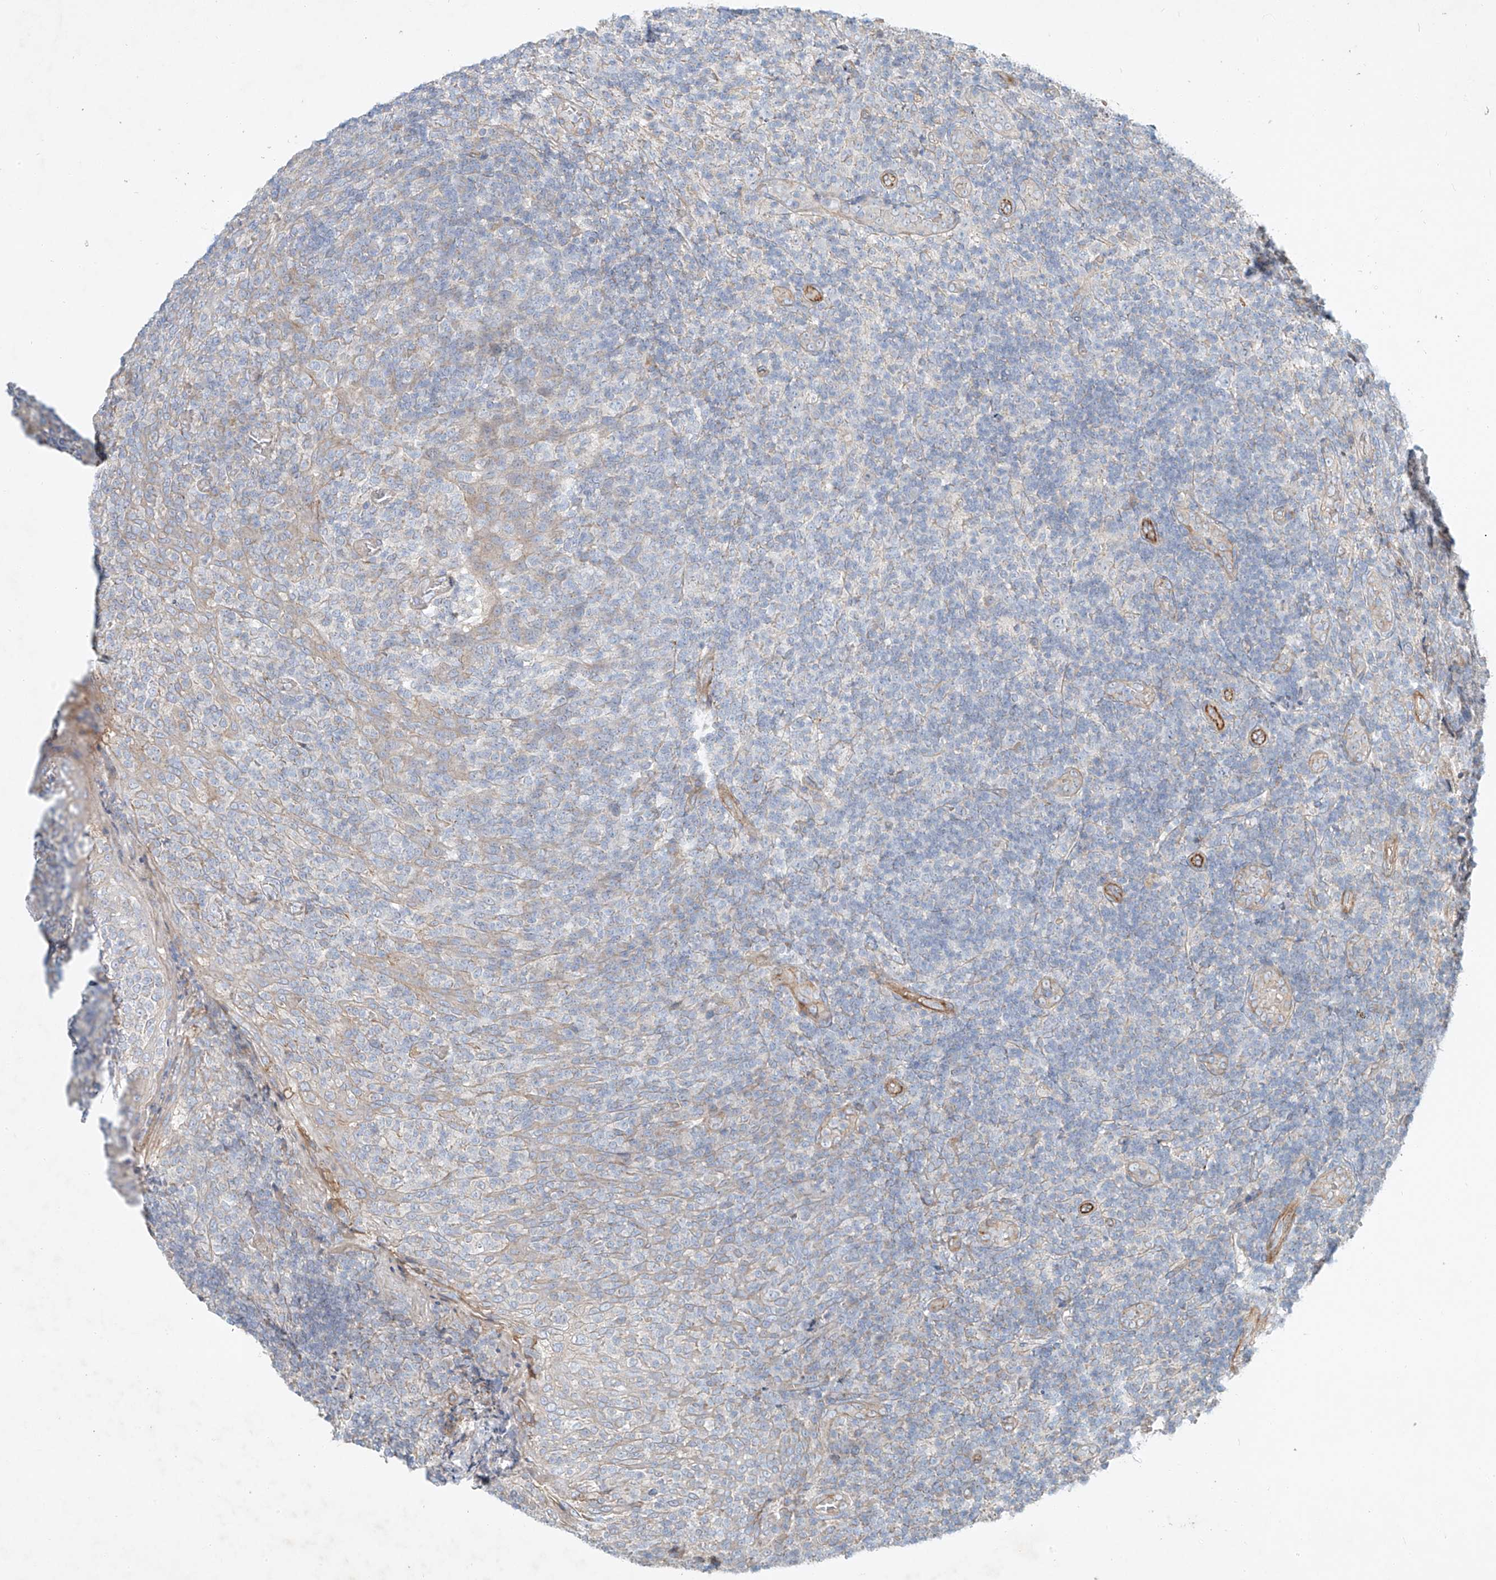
{"staining": {"intensity": "negative", "quantity": "none", "location": "none"}, "tissue": "tonsil", "cell_type": "Germinal center cells", "image_type": "normal", "snomed": [{"axis": "morphology", "description": "Normal tissue, NOS"}, {"axis": "topography", "description": "Tonsil"}], "caption": "IHC photomicrograph of unremarkable tonsil: human tonsil stained with DAB (3,3'-diaminobenzidine) demonstrates no significant protein positivity in germinal center cells. (Immunohistochemistry, brightfield microscopy, high magnification).", "gene": "AJM1", "patient": {"sex": "female", "age": 19}}